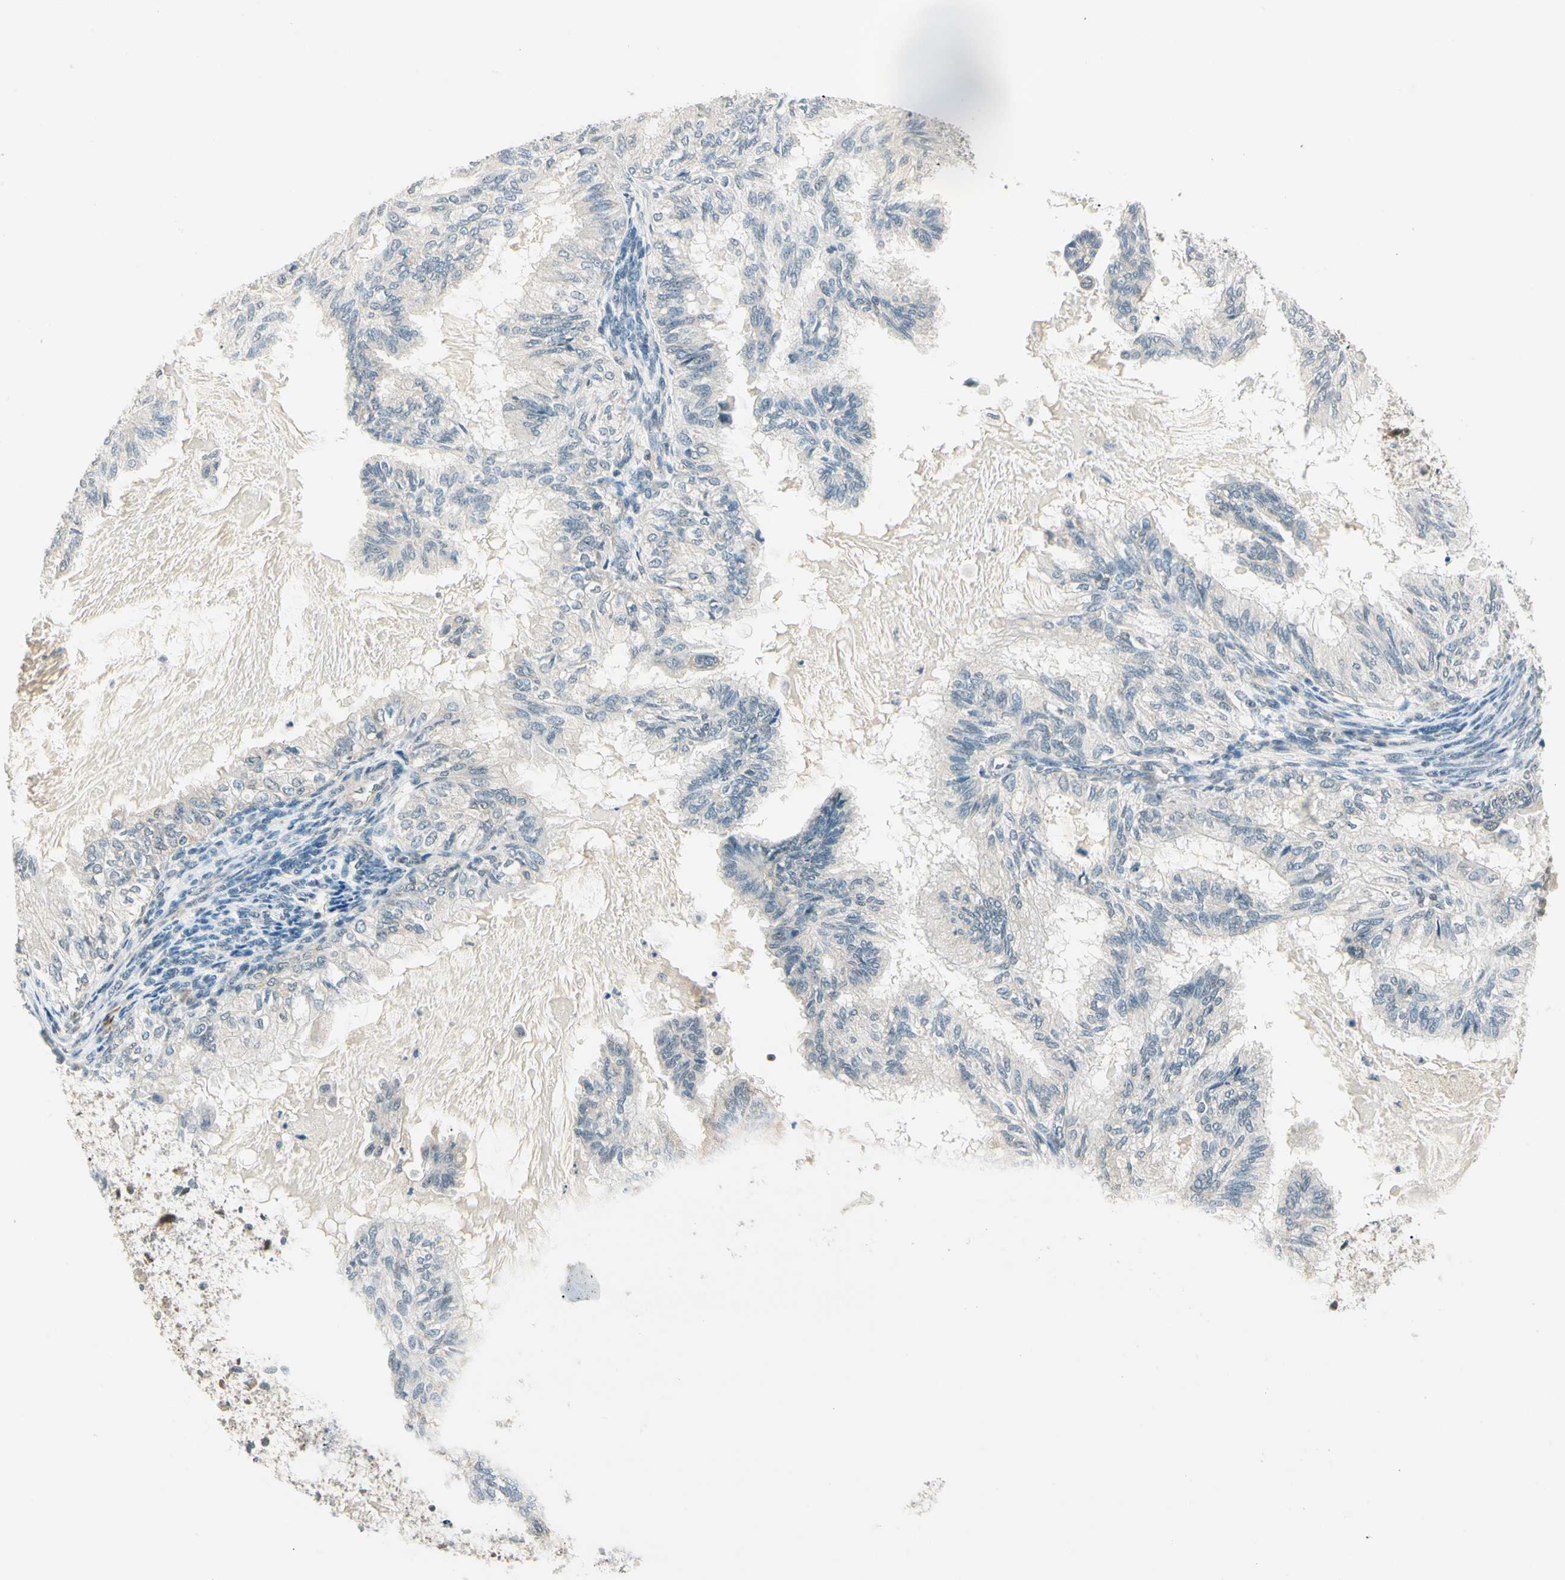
{"staining": {"intensity": "weak", "quantity": "<25%", "location": "cytoplasmic/membranous"}, "tissue": "cervical cancer", "cell_type": "Tumor cells", "image_type": "cancer", "snomed": [{"axis": "morphology", "description": "Normal tissue, NOS"}, {"axis": "morphology", "description": "Adenocarcinoma, NOS"}, {"axis": "topography", "description": "Cervix"}, {"axis": "topography", "description": "Endometrium"}], "caption": "An image of cervical adenocarcinoma stained for a protein displays no brown staining in tumor cells.", "gene": "ZSCAN12", "patient": {"sex": "female", "age": 86}}